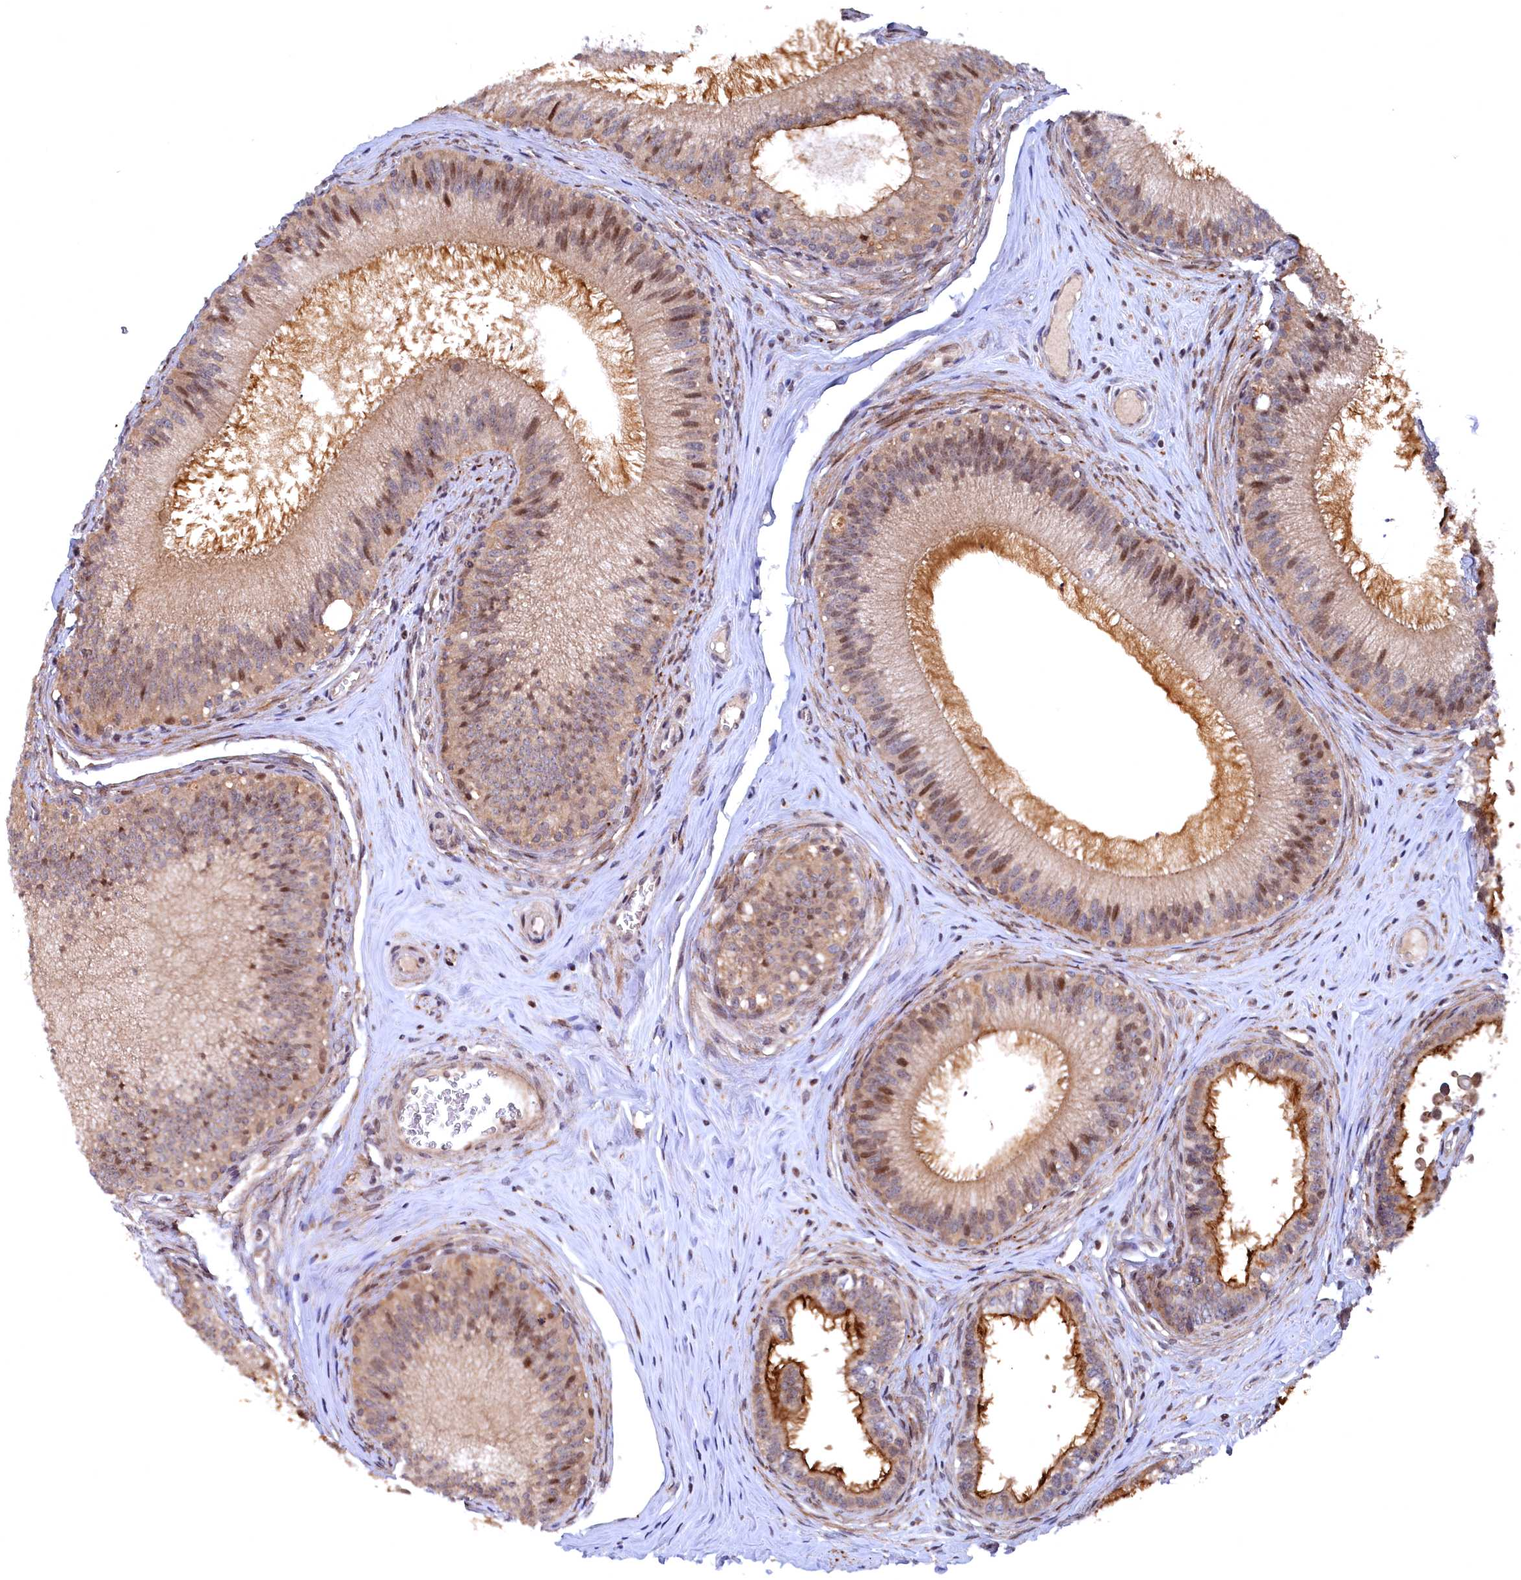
{"staining": {"intensity": "moderate", "quantity": ">75%", "location": "cytoplasmic/membranous,nuclear"}, "tissue": "epididymis", "cell_type": "Glandular cells", "image_type": "normal", "snomed": [{"axis": "morphology", "description": "Normal tissue, NOS"}, {"axis": "topography", "description": "Epididymis"}], "caption": "An image of human epididymis stained for a protein demonstrates moderate cytoplasmic/membranous,nuclear brown staining in glandular cells. (DAB (3,3'-diaminobenzidine) = brown stain, brightfield microscopy at high magnification).", "gene": "TMC5", "patient": {"sex": "male", "age": 46}}